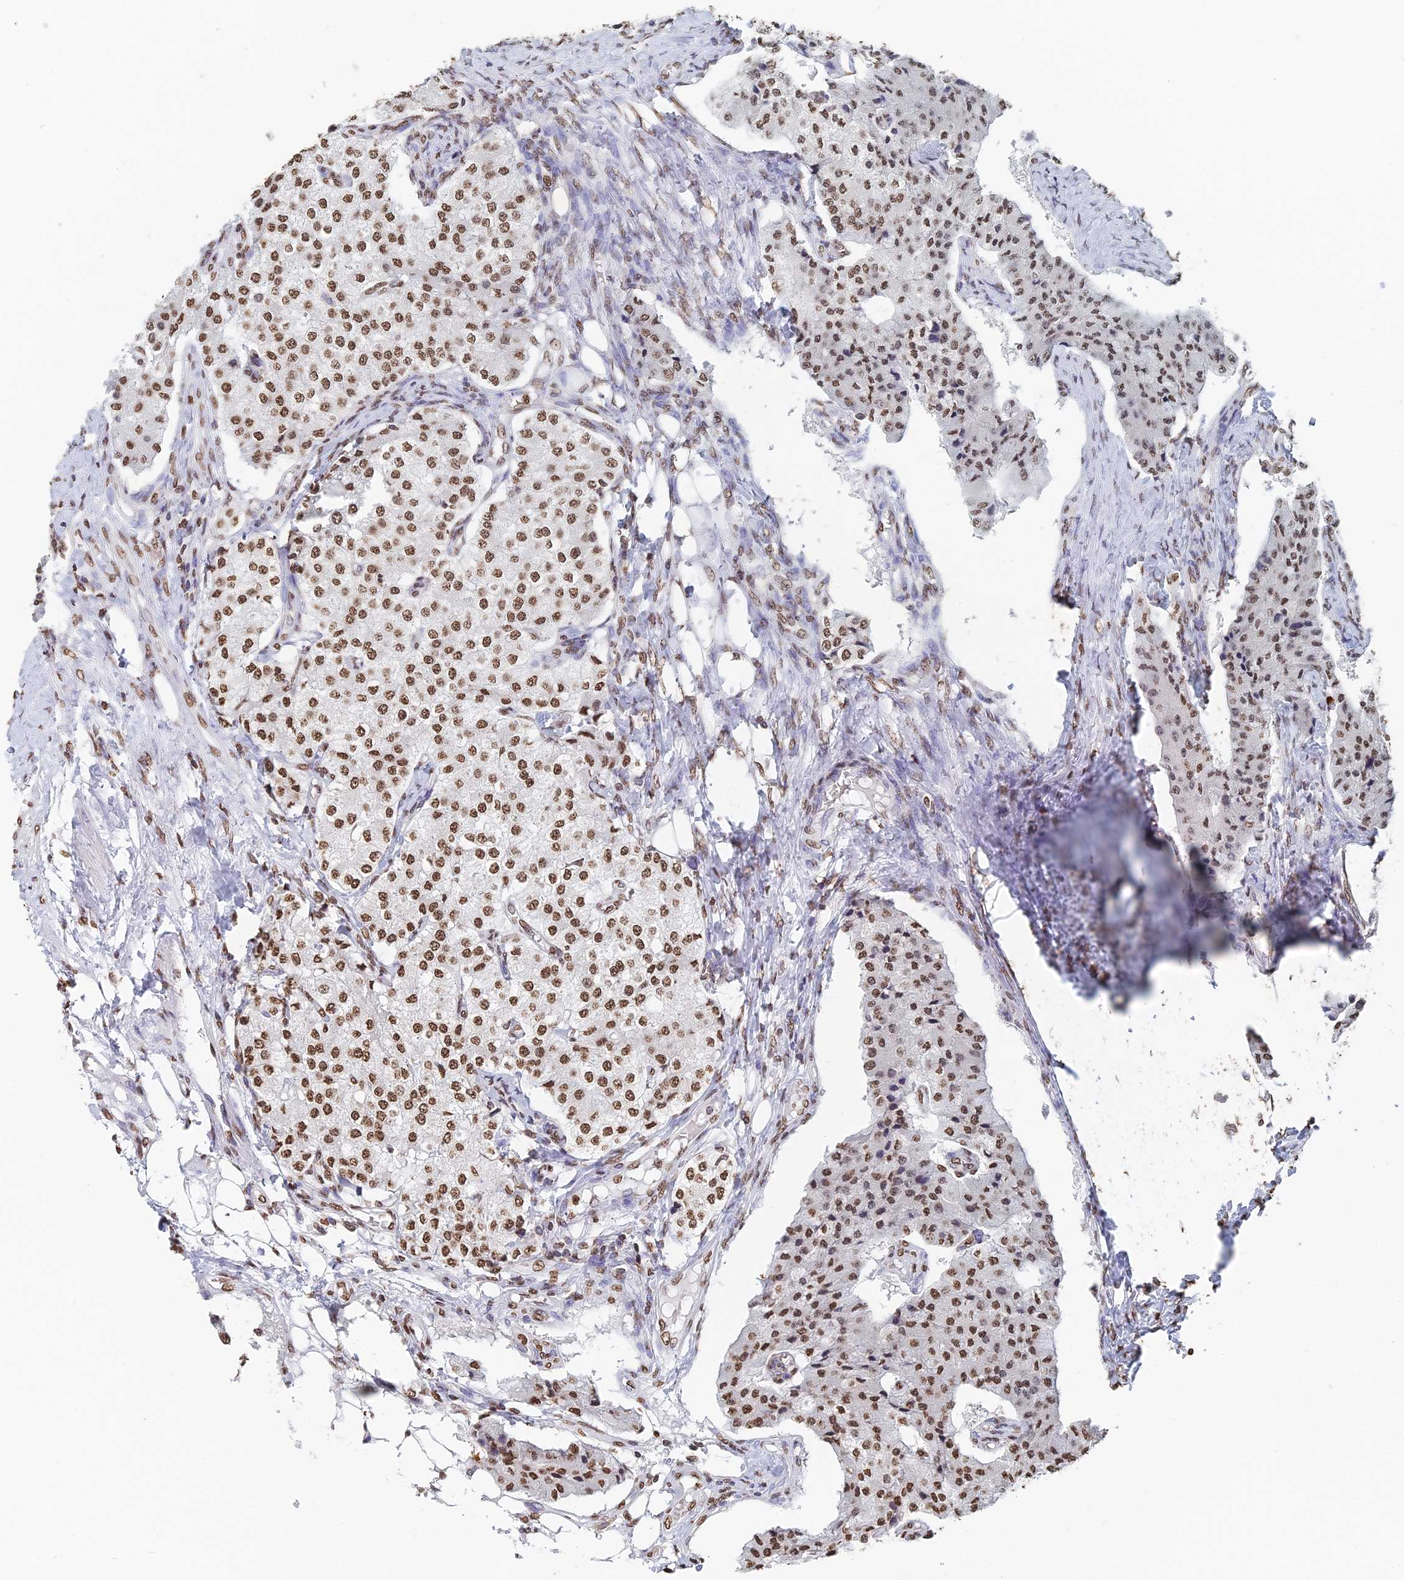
{"staining": {"intensity": "moderate", "quantity": ">75%", "location": "nuclear"}, "tissue": "carcinoid", "cell_type": "Tumor cells", "image_type": "cancer", "snomed": [{"axis": "morphology", "description": "Carcinoid, malignant, NOS"}, {"axis": "topography", "description": "Colon"}], "caption": "IHC (DAB (3,3'-diaminobenzidine)) staining of carcinoid shows moderate nuclear protein expression in about >75% of tumor cells.", "gene": "GBP3", "patient": {"sex": "female", "age": 52}}